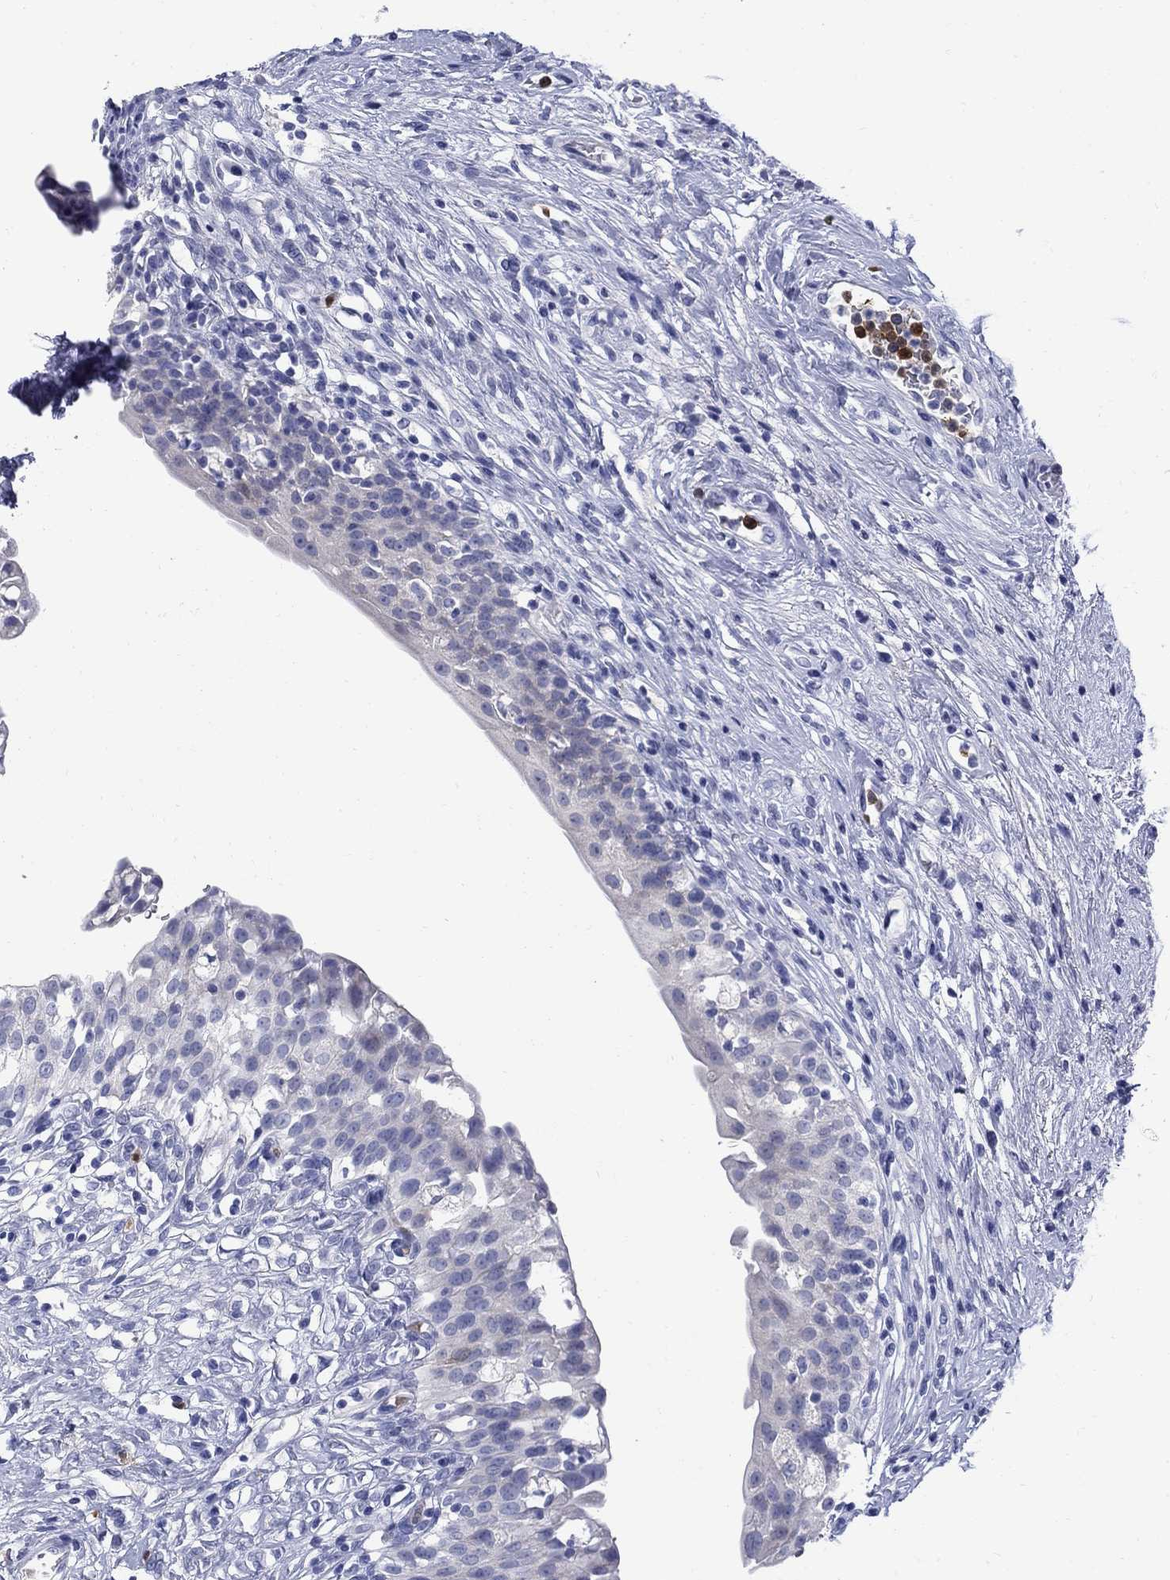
{"staining": {"intensity": "negative", "quantity": "none", "location": "none"}, "tissue": "urinary bladder", "cell_type": "Urothelial cells", "image_type": "normal", "snomed": [{"axis": "morphology", "description": "Normal tissue, NOS"}, {"axis": "topography", "description": "Urinary bladder"}], "caption": "An image of urinary bladder stained for a protein displays no brown staining in urothelial cells.", "gene": "SERPINB2", "patient": {"sex": "male", "age": 76}}